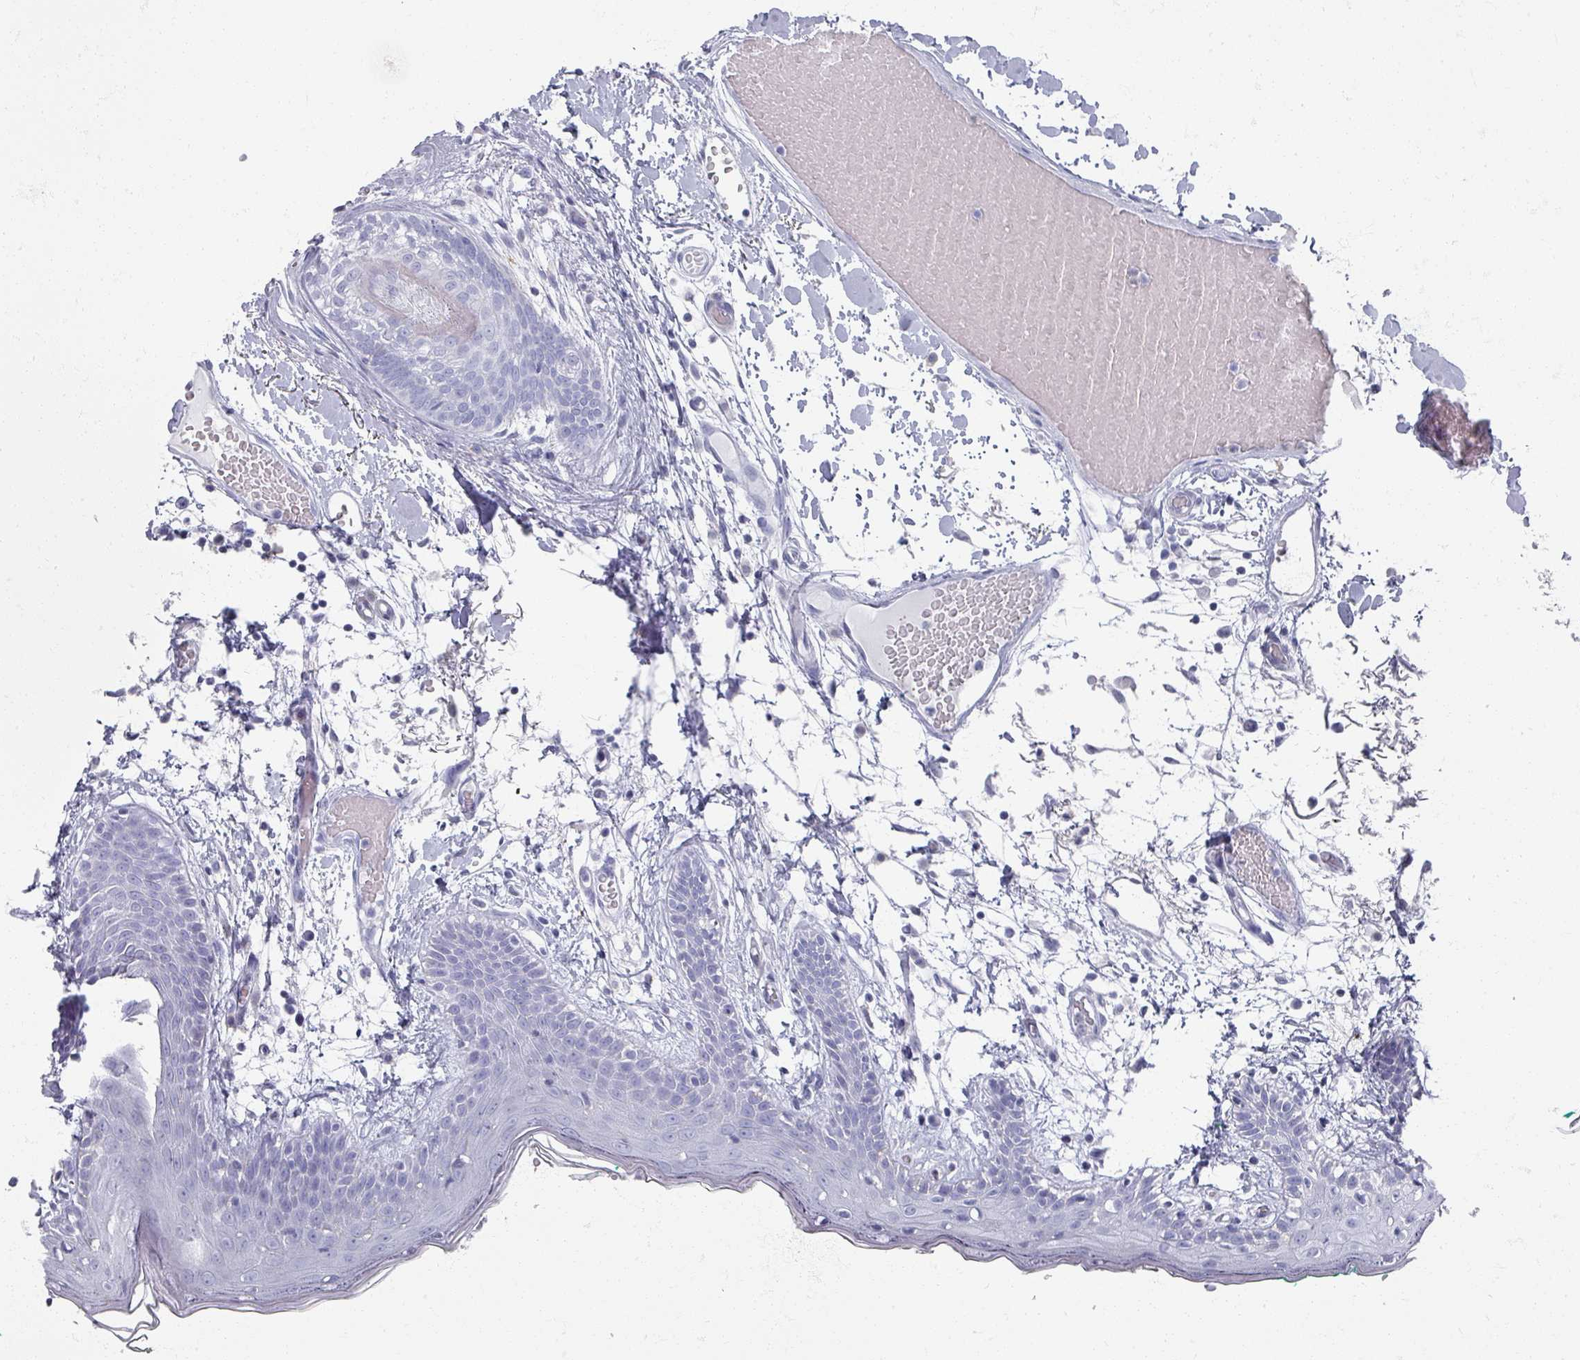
{"staining": {"intensity": "negative", "quantity": "none", "location": "none"}, "tissue": "skin", "cell_type": "Fibroblasts", "image_type": "normal", "snomed": [{"axis": "morphology", "description": "Normal tissue, NOS"}, {"axis": "topography", "description": "Skin"}], "caption": "Immunohistochemistry histopathology image of unremarkable human skin stained for a protein (brown), which exhibits no expression in fibroblasts.", "gene": "OMG", "patient": {"sex": "male", "age": 79}}